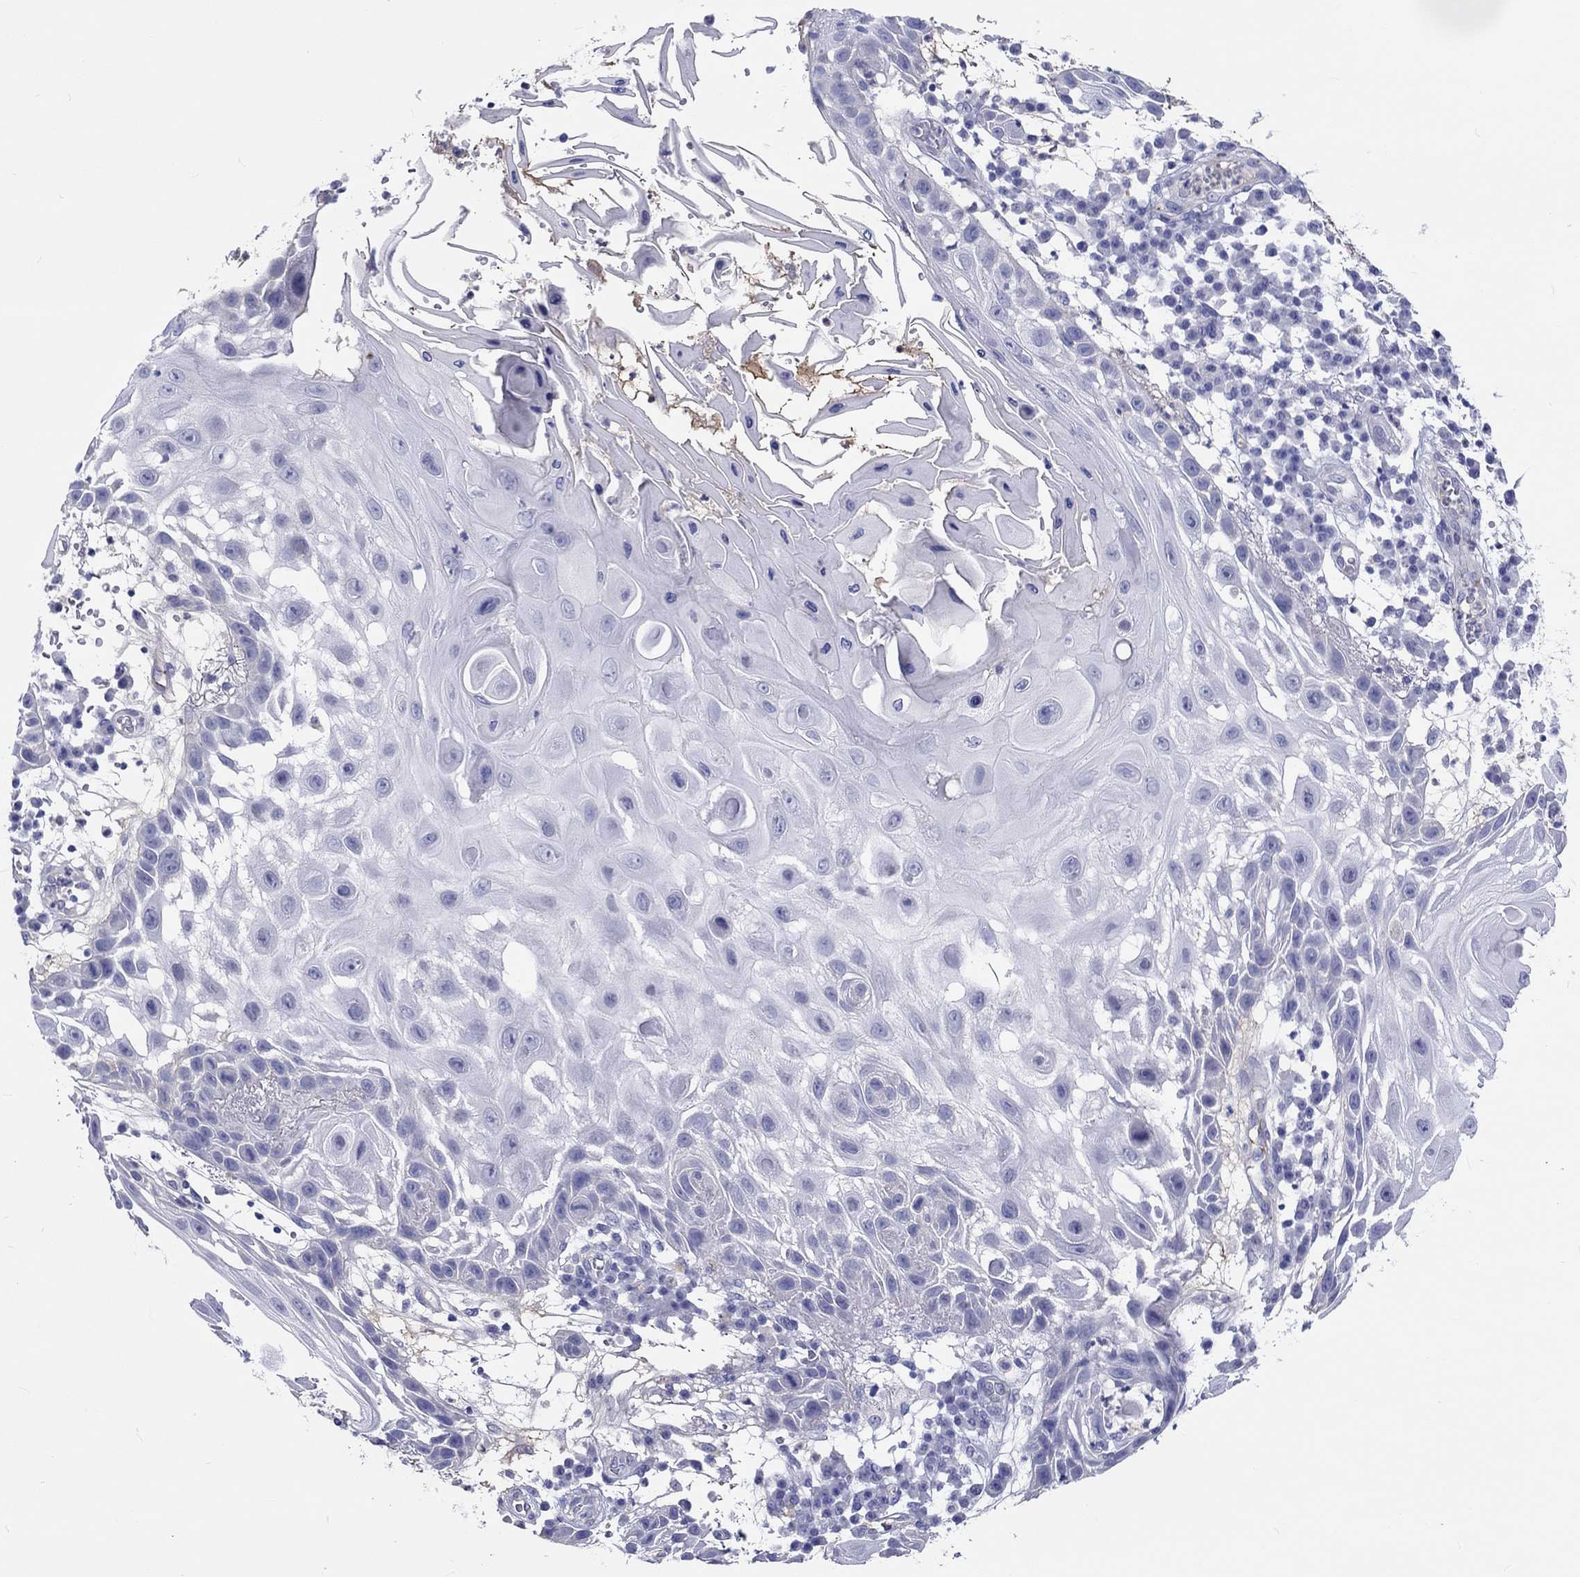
{"staining": {"intensity": "negative", "quantity": "none", "location": "none"}, "tissue": "skin cancer", "cell_type": "Tumor cells", "image_type": "cancer", "snomed": [{"axis": "morphology", "description": "Normal tissue, NOS"}, {"axis": "morphology", "description": "Squamous cell carcinoma, NOS"}, {"axis": "topography", "description": "Skin"}], "caption": "Skin cancer was stained to show a protein in brown. There is no significant expression in tumor cells.", "gene": "CDY2B", "patient": {"sex": "male", "age": 79}}